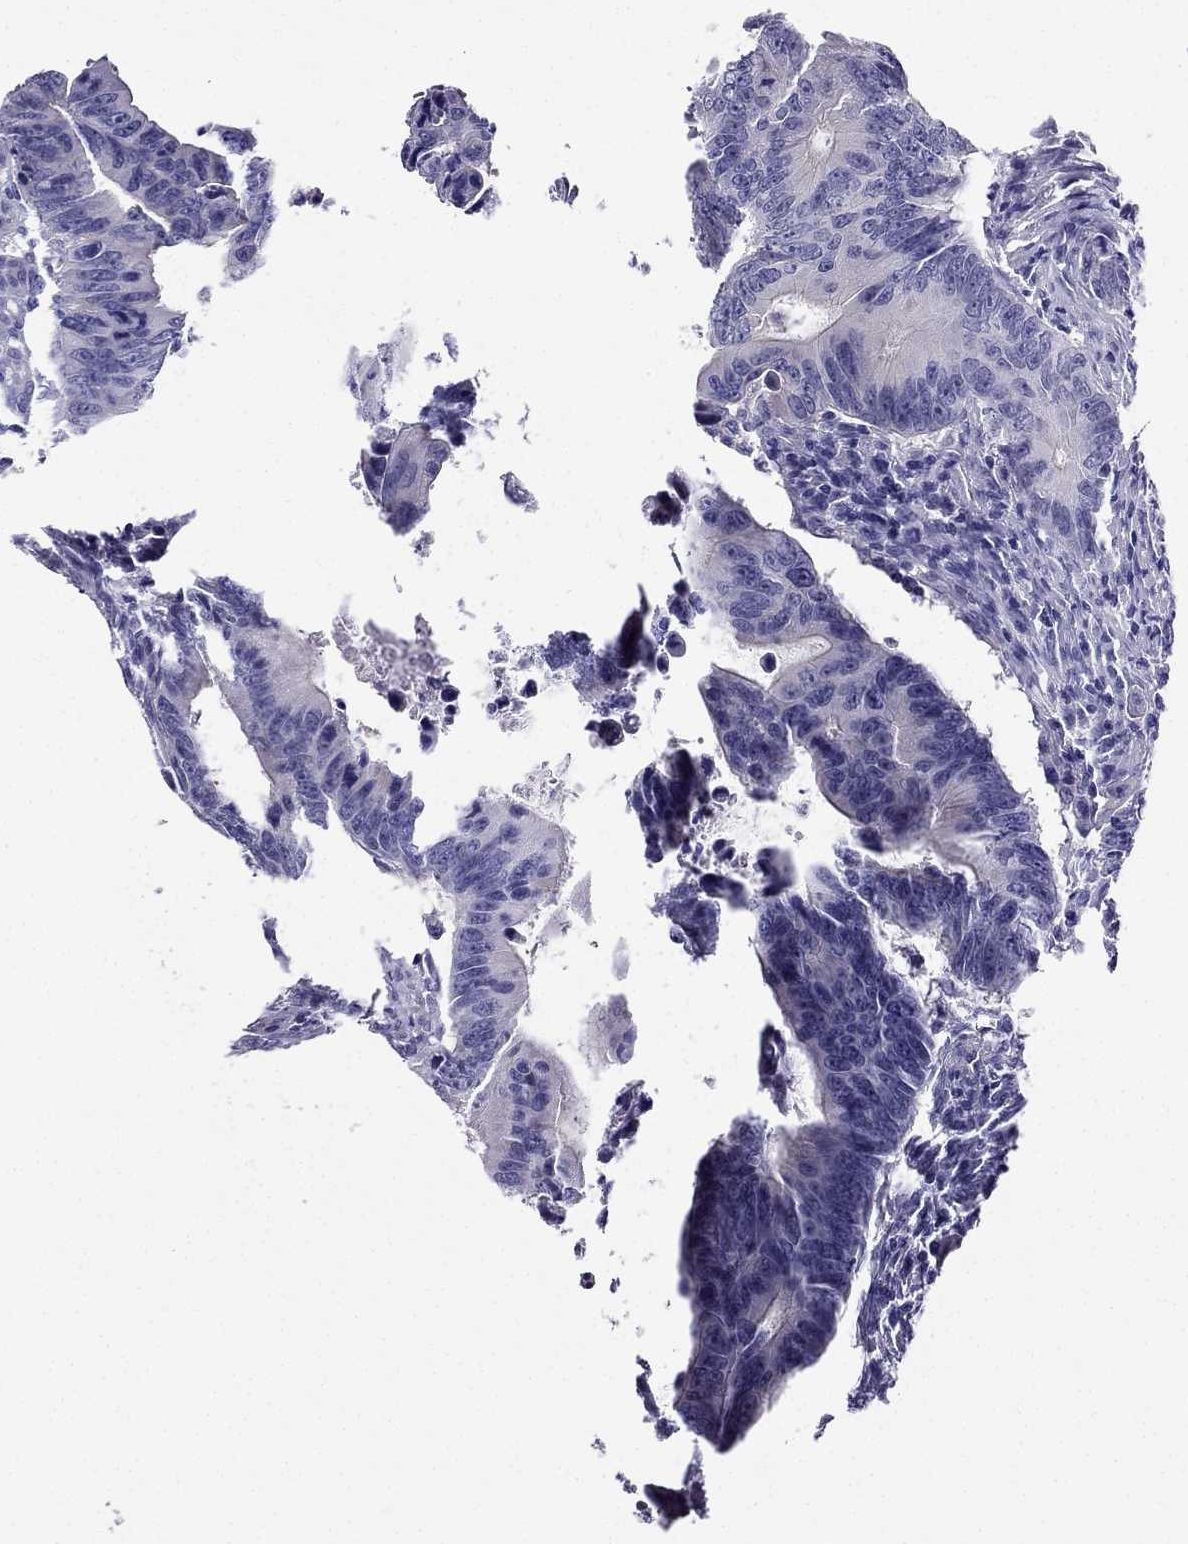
{"staining": {"intensity": "negative", "quantity": "none", "location": "none"}, "tissue": "colorectal cancer", "cell_type": "Tumor cells", "image_type": "cancer", "snomed": [{"axis": "morphology", "description": "Adenocarcinoma, NOS"}, {"axis": "topography", "description": "Colon"}], "caption": "This is an immunohistochemistry (IHC) micrograph of colorectal adenocarcinoma. There is no staining in tumor cells.", "gene": "KCNJ10", "patient": {"sex": "female", "age": 87}}